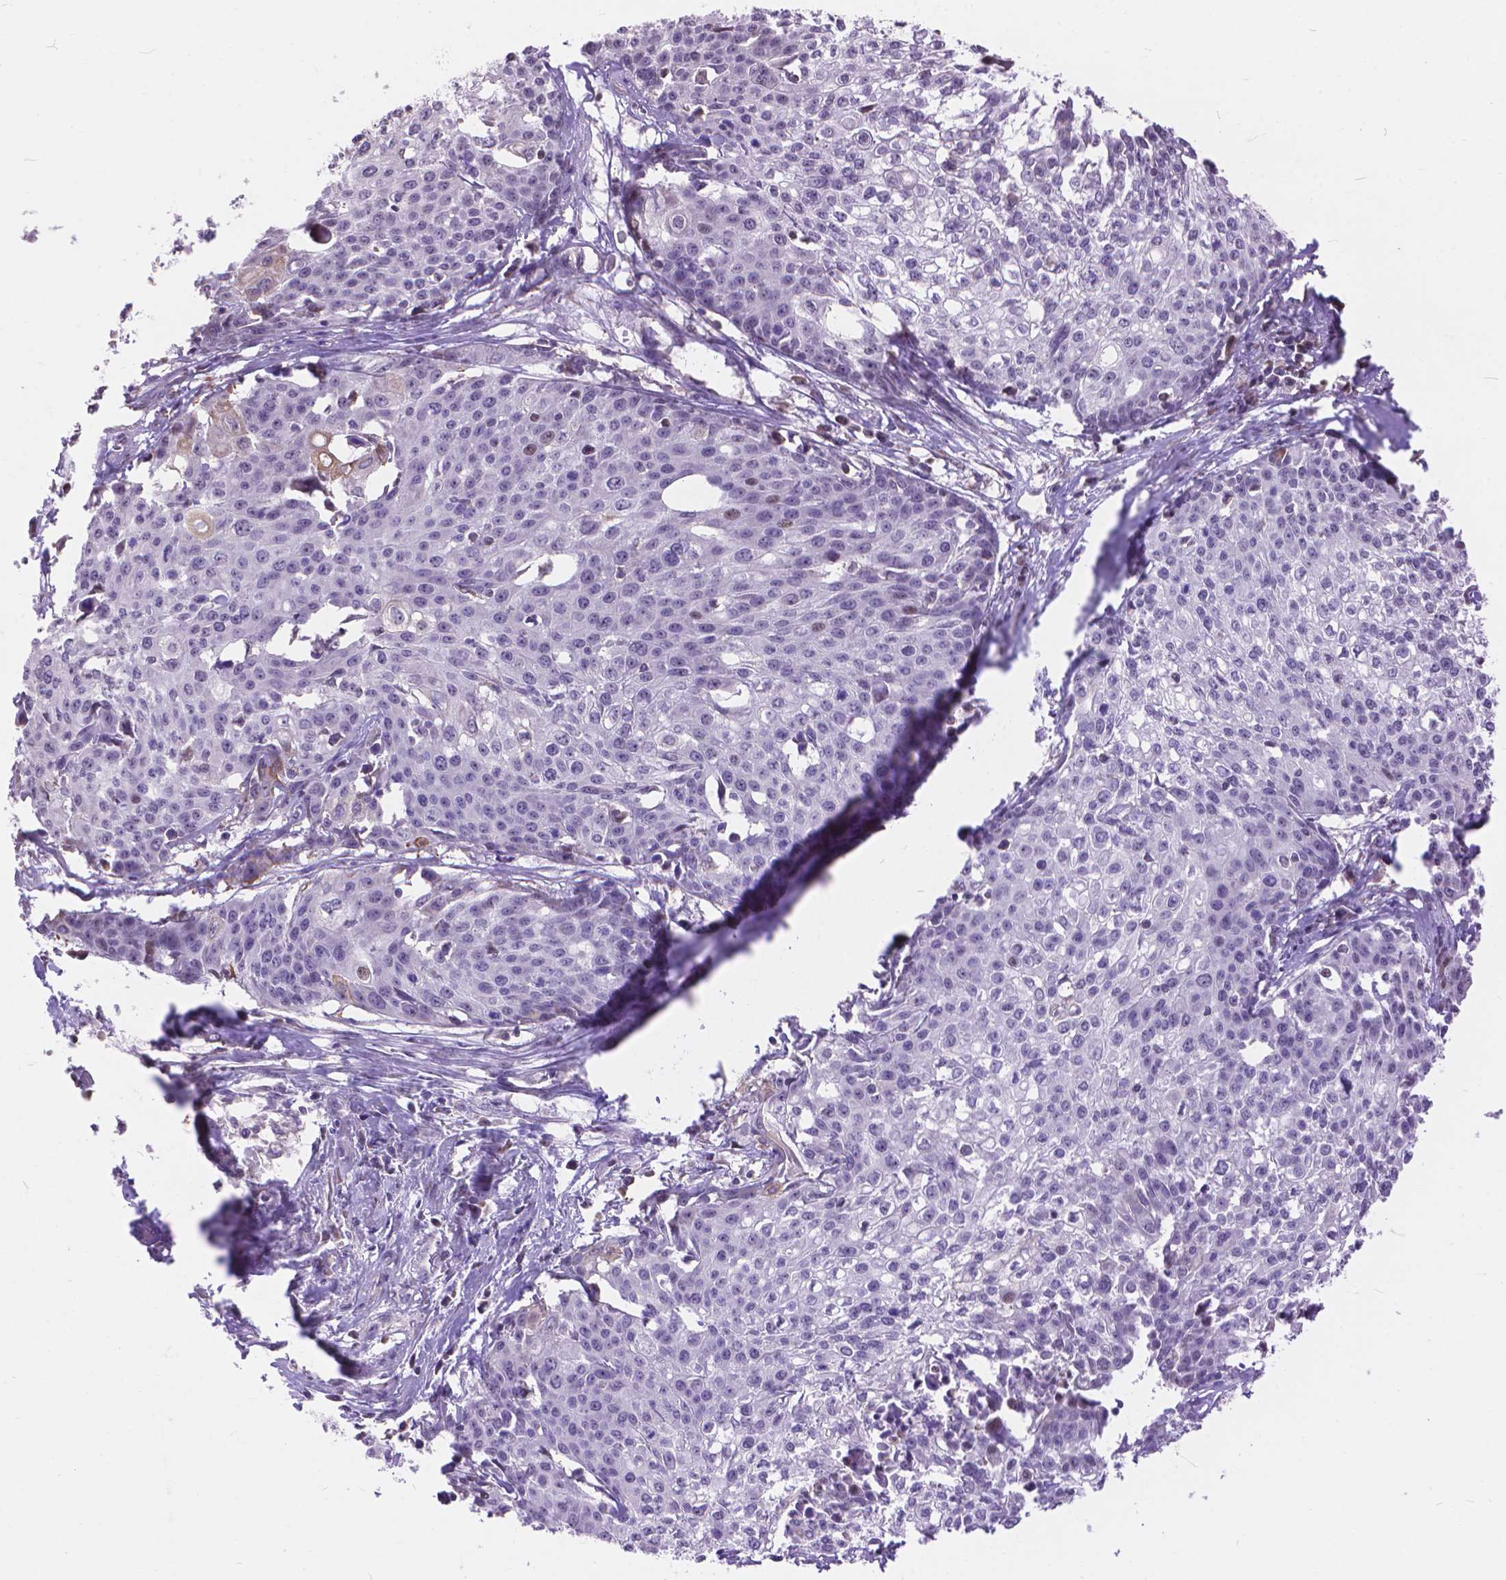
{"staining": {"intensity": "negative", "quantity": "none", "location": "none"}, "tissue": "cervical cancer", "cell_type": "Tumor cells", "image_type": "cancer", "snomed": [{"axis": "morphology", "description": "Squamous cell carcinoma, NOS"}, {"axis": "topography", "description": "Cervix"}], "caption": "Tumor cells show no significant expression in cervical cancer.", "gene": "TMEM135", "patient": {"sex": "female", "age": 39}}